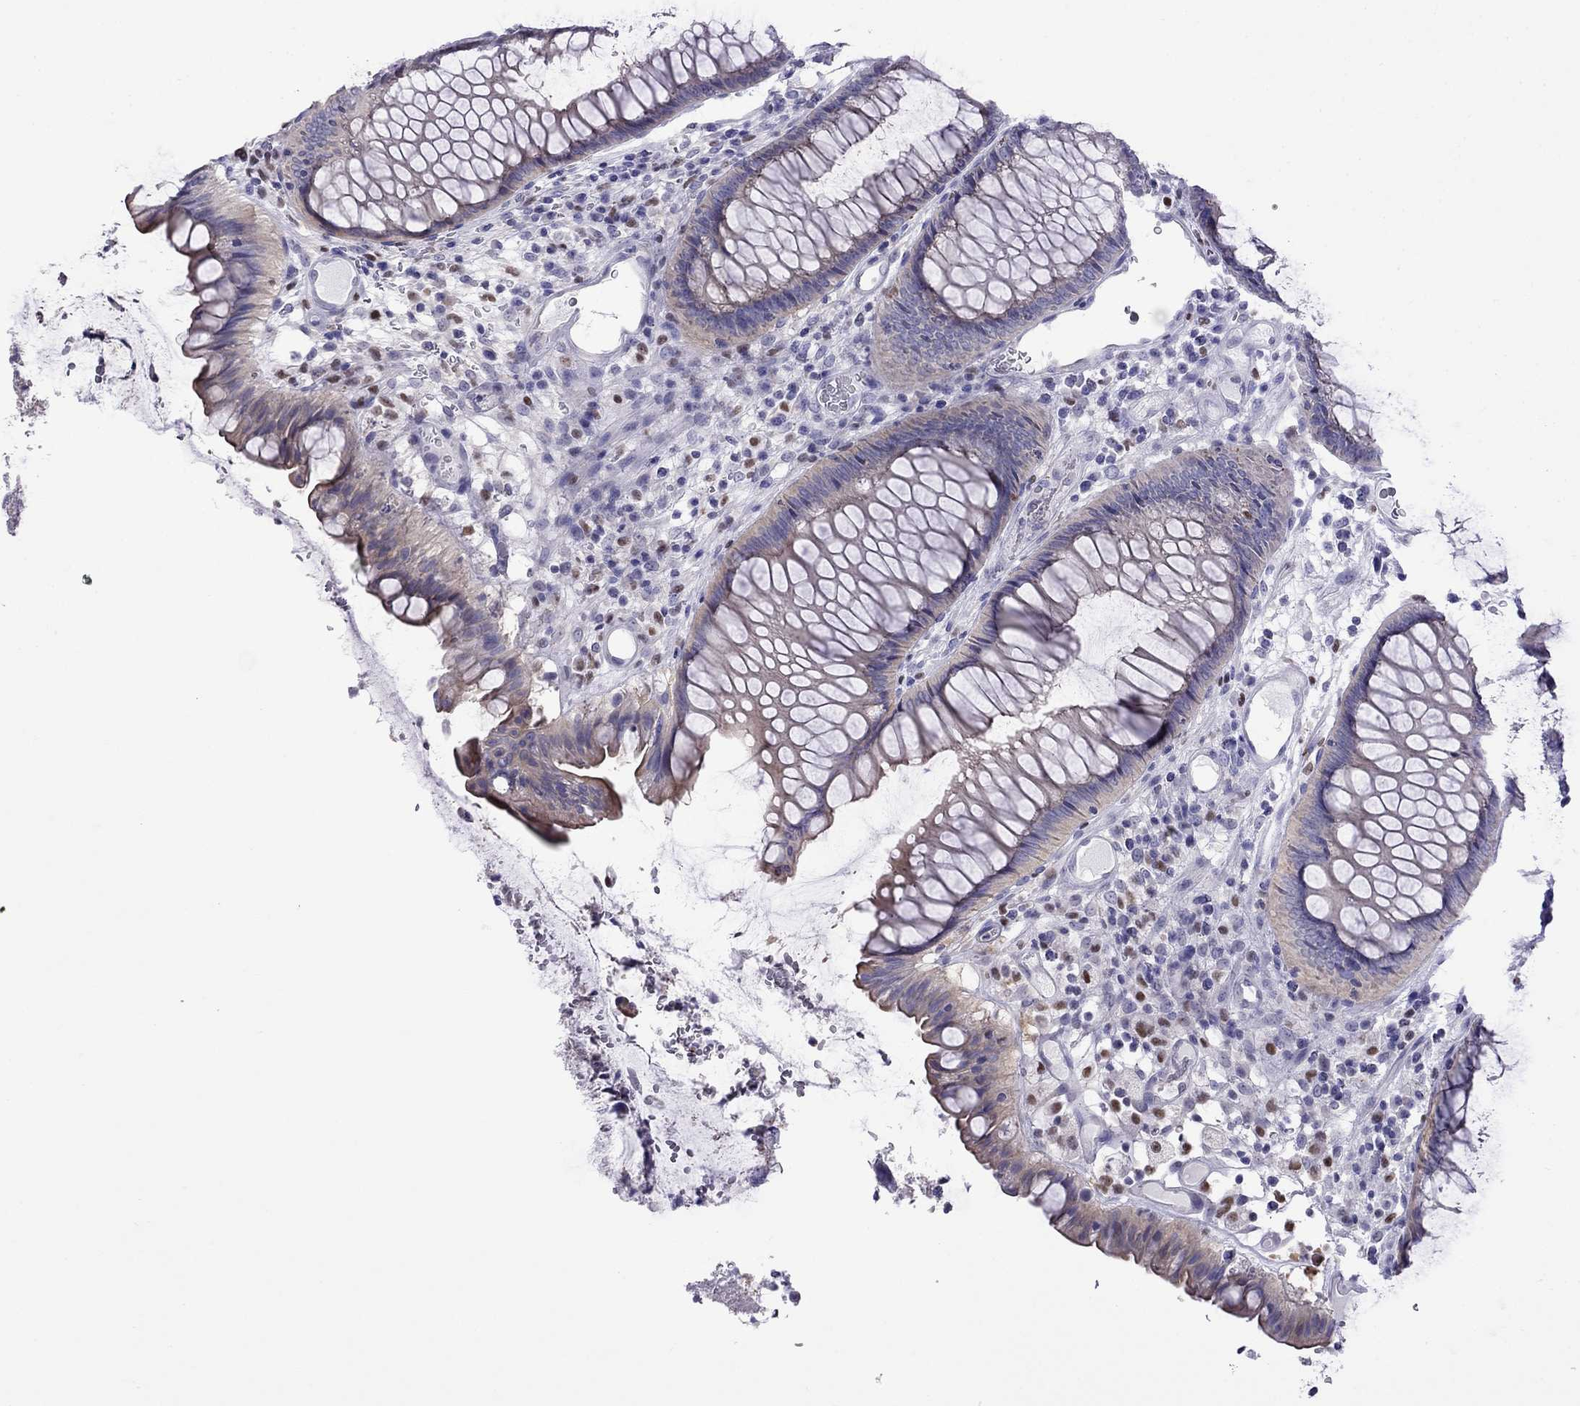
{"staining": {"intensity": "negative", "quantity": "none", "location": "none"}, "tissue": "colorectal cancer", "cell_type": "Tumor cells", "image_type": "cancer", "snomed": [{"axis": "morphology", "description": "Adenocarcinoma, NOS"}, {"axis": "topography", "description": "Colon"}], "caption": "DAB immunohistochemical staining of human colorectal adenocarcinoma shows no significant expression in tumor cells. The staining was performed using DAB to visualize the protein expression in brown, while the nuclei were stained in blue with hematoxylin (Magnification: 20x).", "gene": "MPZ", "patient": {"sex": "female", "age": 67}}